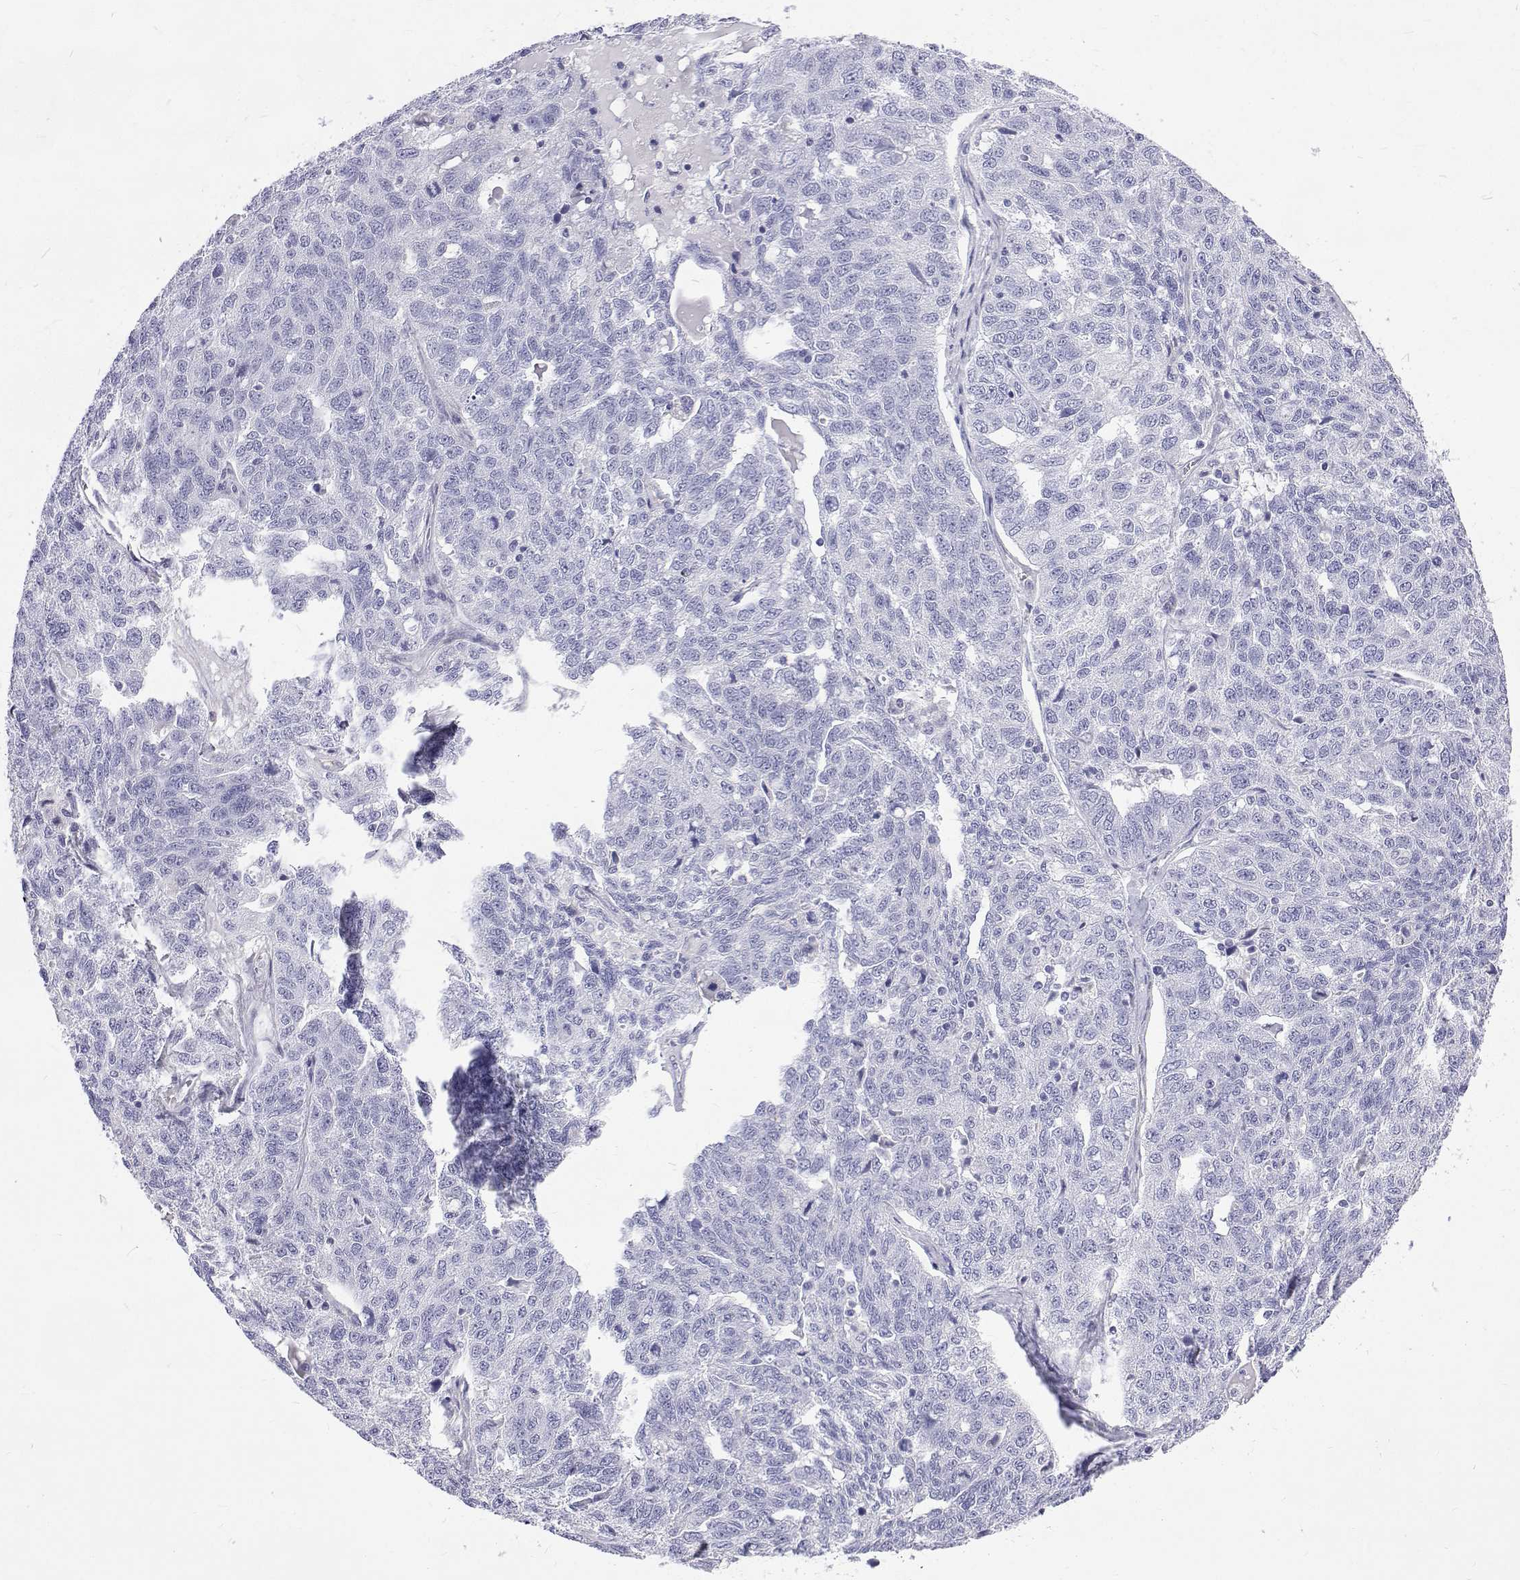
{"staining": {"intensity": "negative", "quantity": "none", "location": "none"}, "tissue": "ovarian cancer", "cell_type": "Tumor cells", "image_type": "cancer", "snomed": [{"axis": "morphology", "description": "Cystadenocarcinoma, serous, NOS"}, {"axis": "topography", "description": "Ovary"}], "caption": "The photomicrograph displays no staining of tumor cells in ovarian cancer (serous cystadenocarcinoma).", "gene": "OPRPN", "patient": {"sex": "female", "age": 71}}